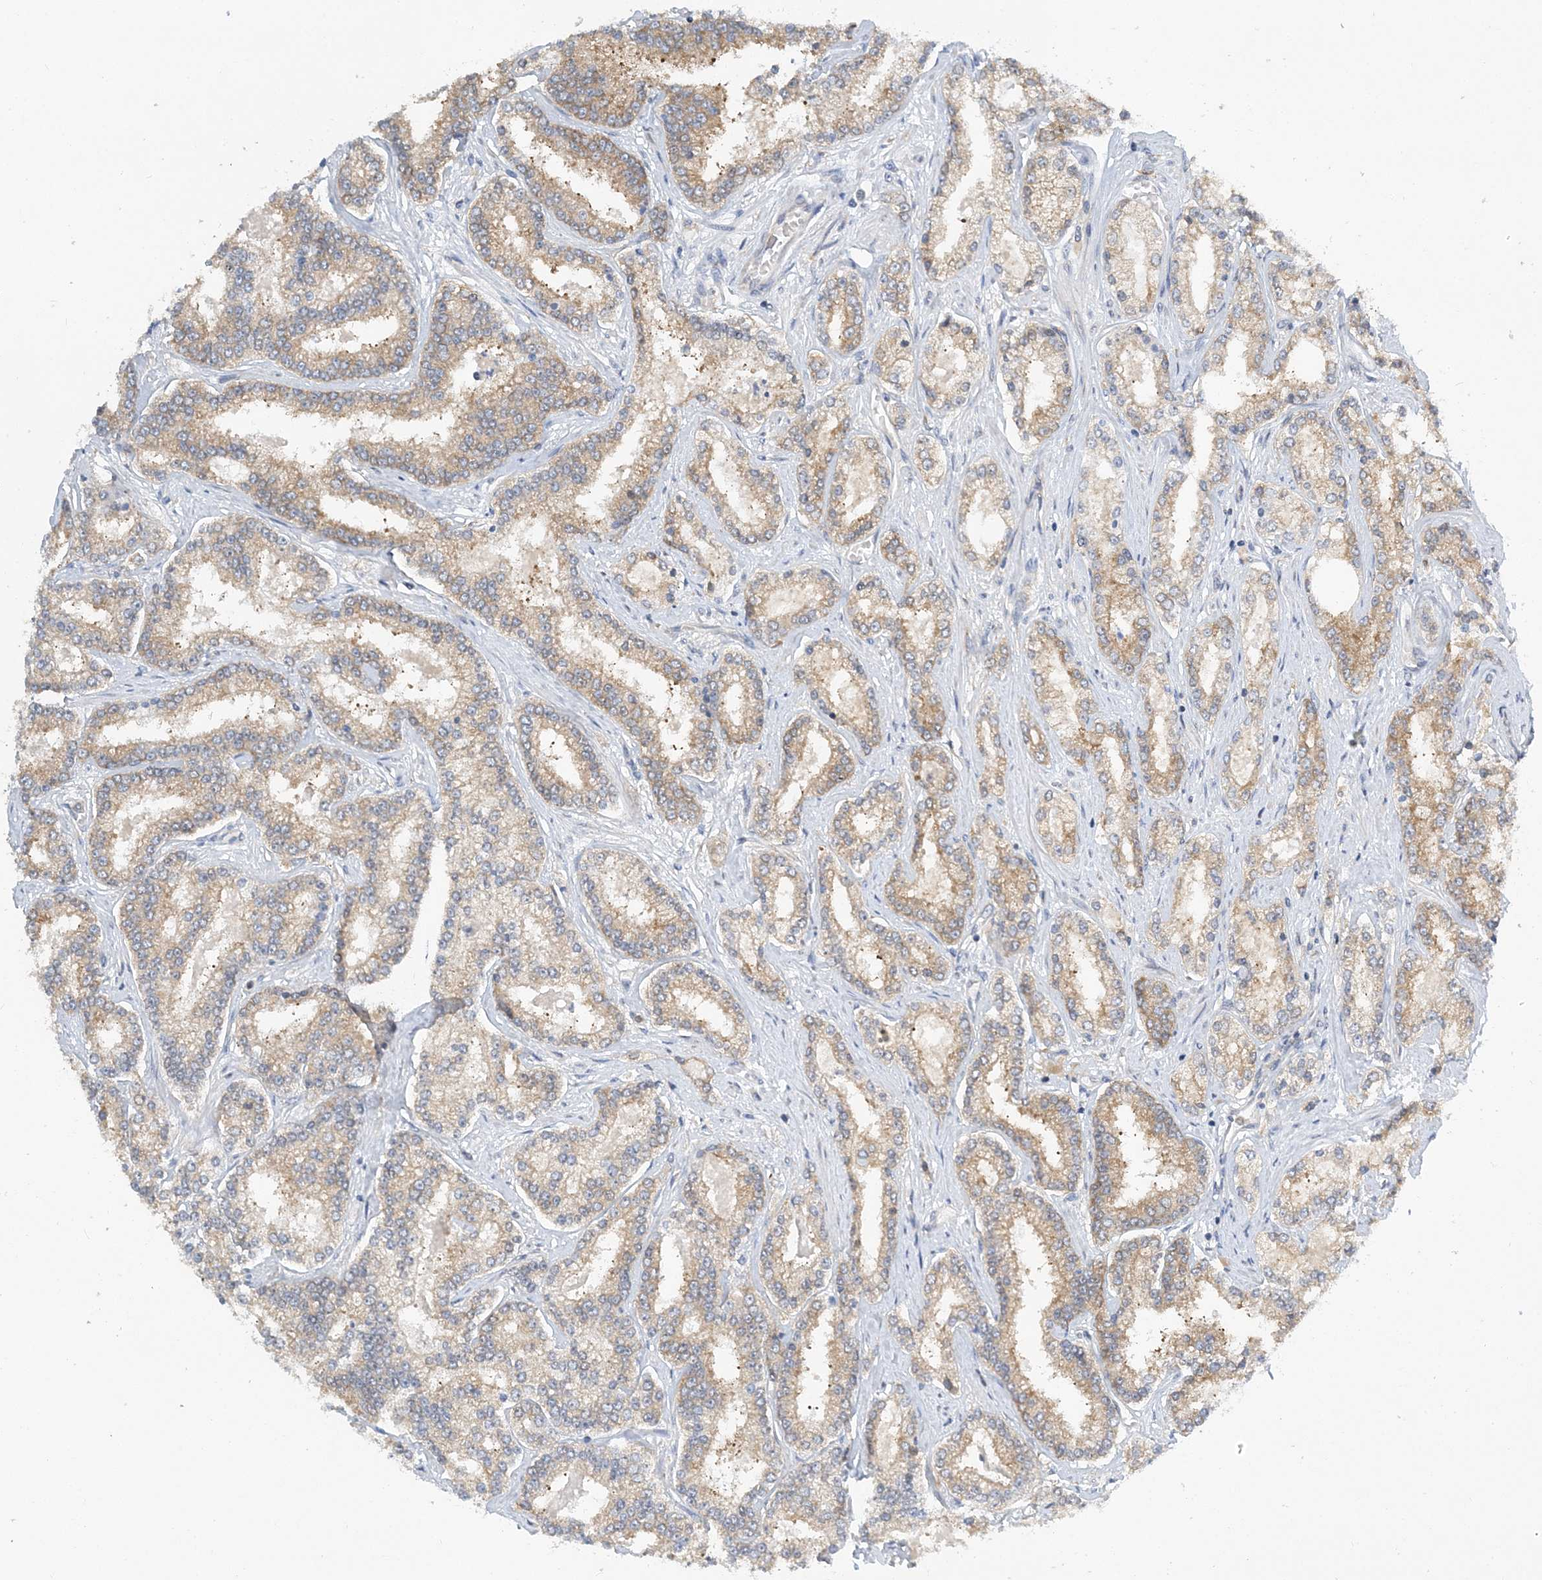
{"staining": {"intensity": "weak", "quantity": "25%-75%", "location": "cytoplasmic/membranous"}, "tissue": "prostate cancer", "cell_type": "Tumor cells", "image_type": "cancer", "snomed": [{"axis": "morphology", "description": "Normal tissue, NOS"}, {"axis": "morphology", "description": "Adenocarcinoma, High grade"}, {"axis": "topography", "description": "Prostate"}], "caption": "Tumor cells show weak cytoplasmic/membranous positivity in about 25%-75% of cells in prostate cancer. (DAB (3,3'-diaminobenzidine) = brown stain, brightfield microscopy at high magnification).", "gene": "LARP4B", "patient": {"sex": "male", "age": 83}}